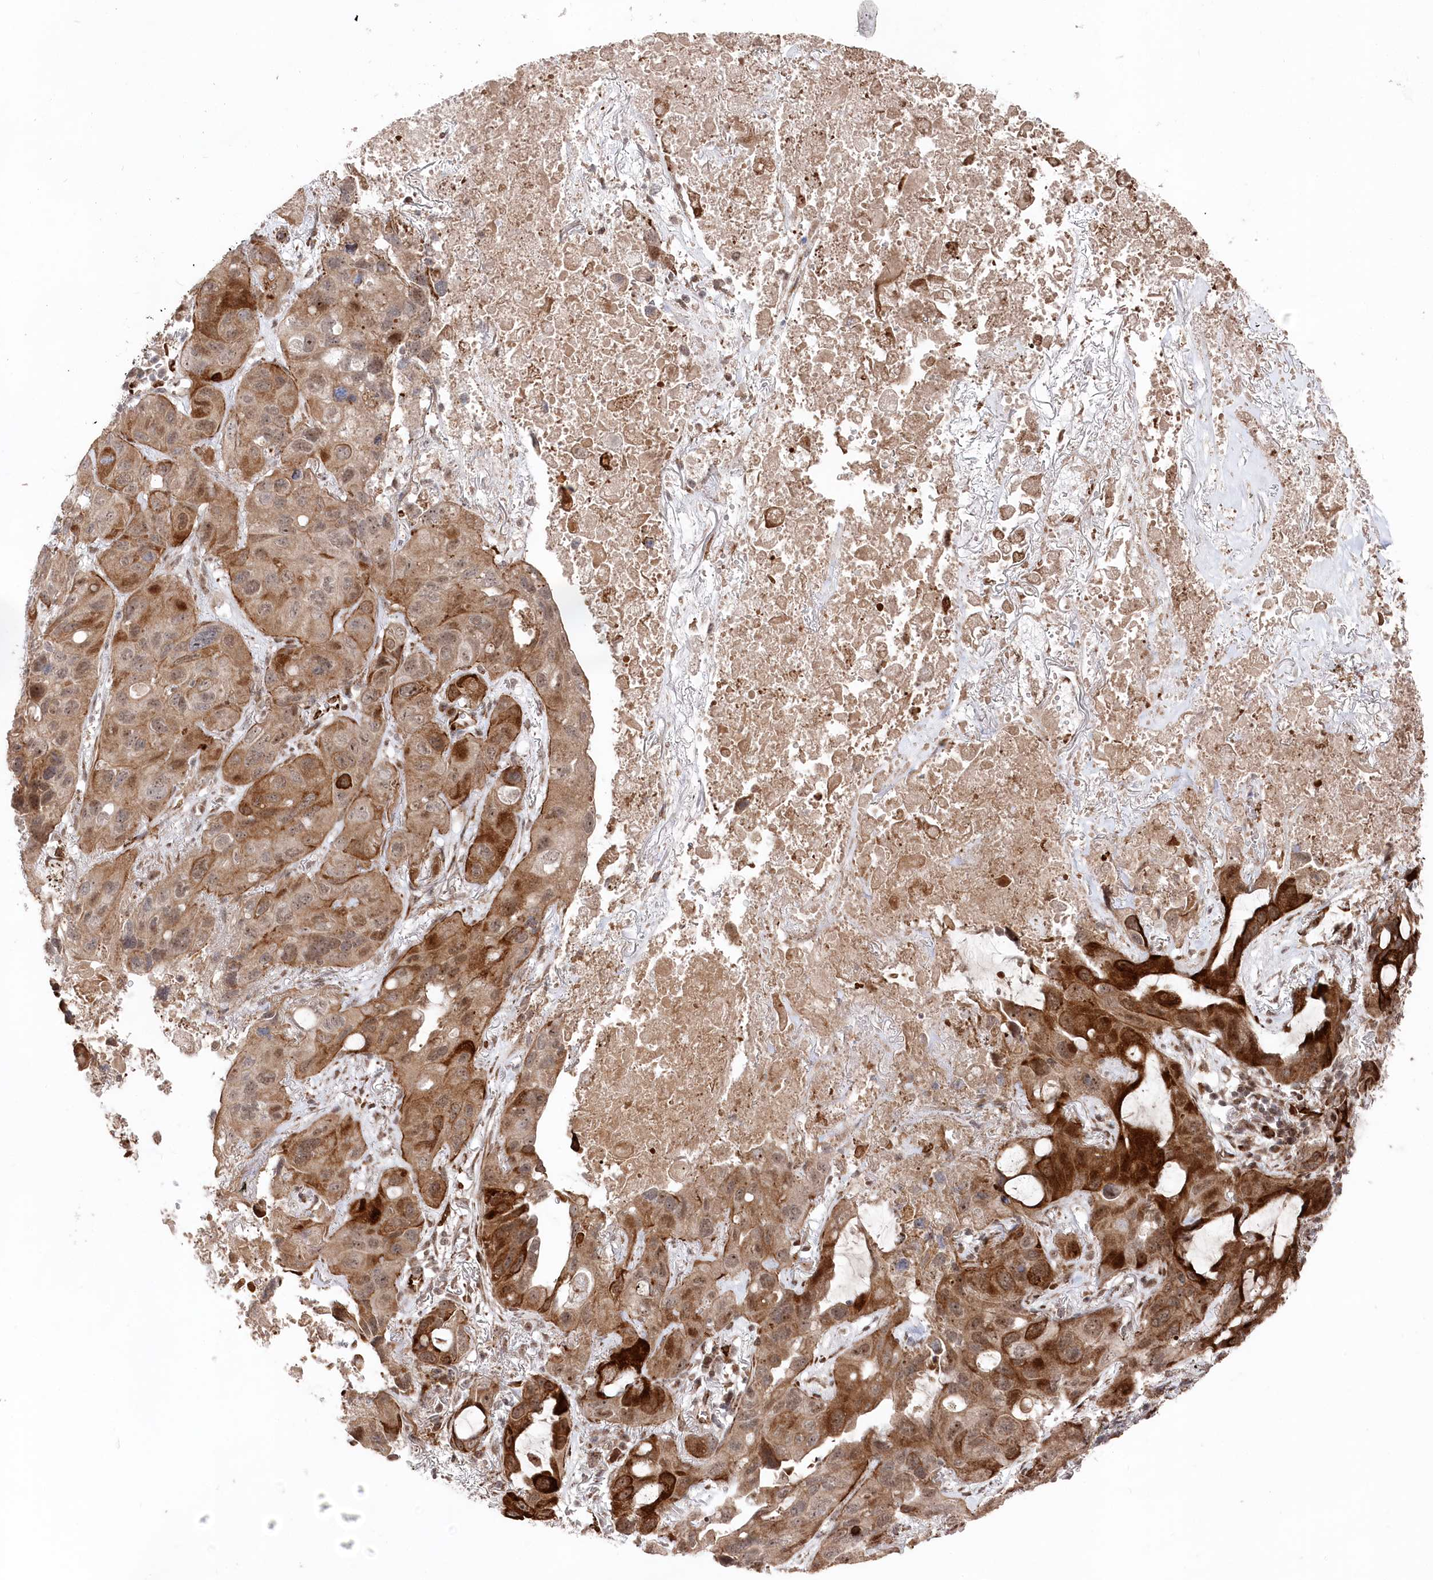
{"staining": {"intensity": "moderate", "quantity": ">75%", "location": "cytoplasmic/membranous,nuclear"}, "tissue": "lung cancer", "cell_type": "Tumor cells", "image_type": "cancer", "snomed": [{"axis": "morphology", "description": "Squamous cell carcinoma, NOS"}, {"axis": "topography", "description": "Lung"}], "caption": "The micrograph exhibits immunohistochemical staining of lung cancer (squamous cell carcinoma). There is moderate cytoplasmic/membranous and nuclear positivity is identified in approximately >75% of tumor cells. The staining was performed using DAB (3,3'-diaminobenzidine) to visualize the protein expression in brown, while the nuclei were stained in blue with hematoxylin (Magnification: 20x).", "gene": "POLR3A", "patient": {"sex": "female", "age": 73}}